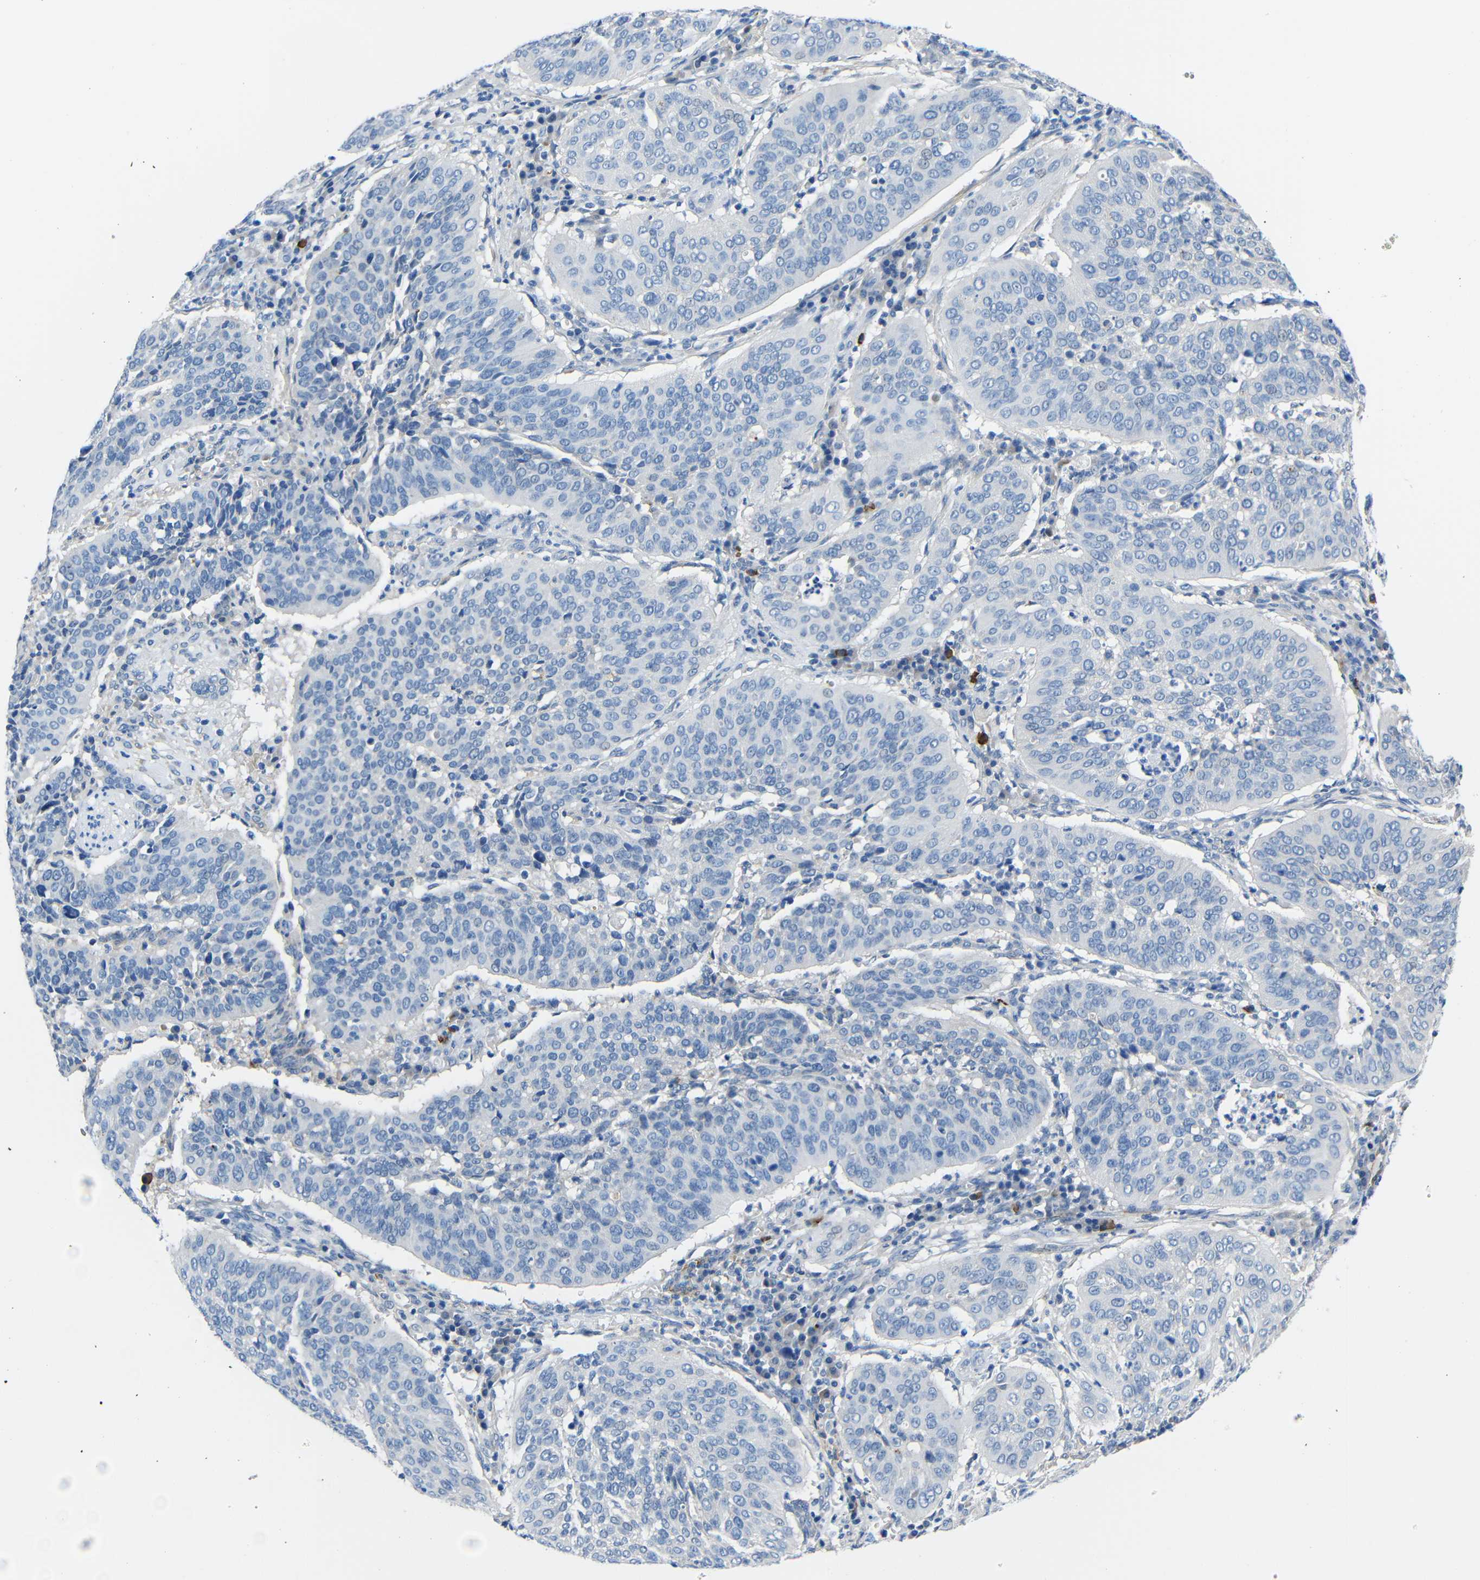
{"staining": {"intensity": "negative", "quantity": "none", "location": "none"}, "tissue": "cervical cancer", "cell_type": "Tumor cells", "image_type": "cancer", "snomed": [{"axis": "morphology", "description": "Normal tissue, NOS"}, {"axis": "morphology", "description": "Squamous cell carcinoma, NOS"}, {"axis": "topography", "description": "Cervix"}], "caption": "This is an IHC image of cervical squamous cell carcinoma. There is no staining in tumor cells.", "gene": "NEGR1", "patient": {"sex": "female", "age": 39}}